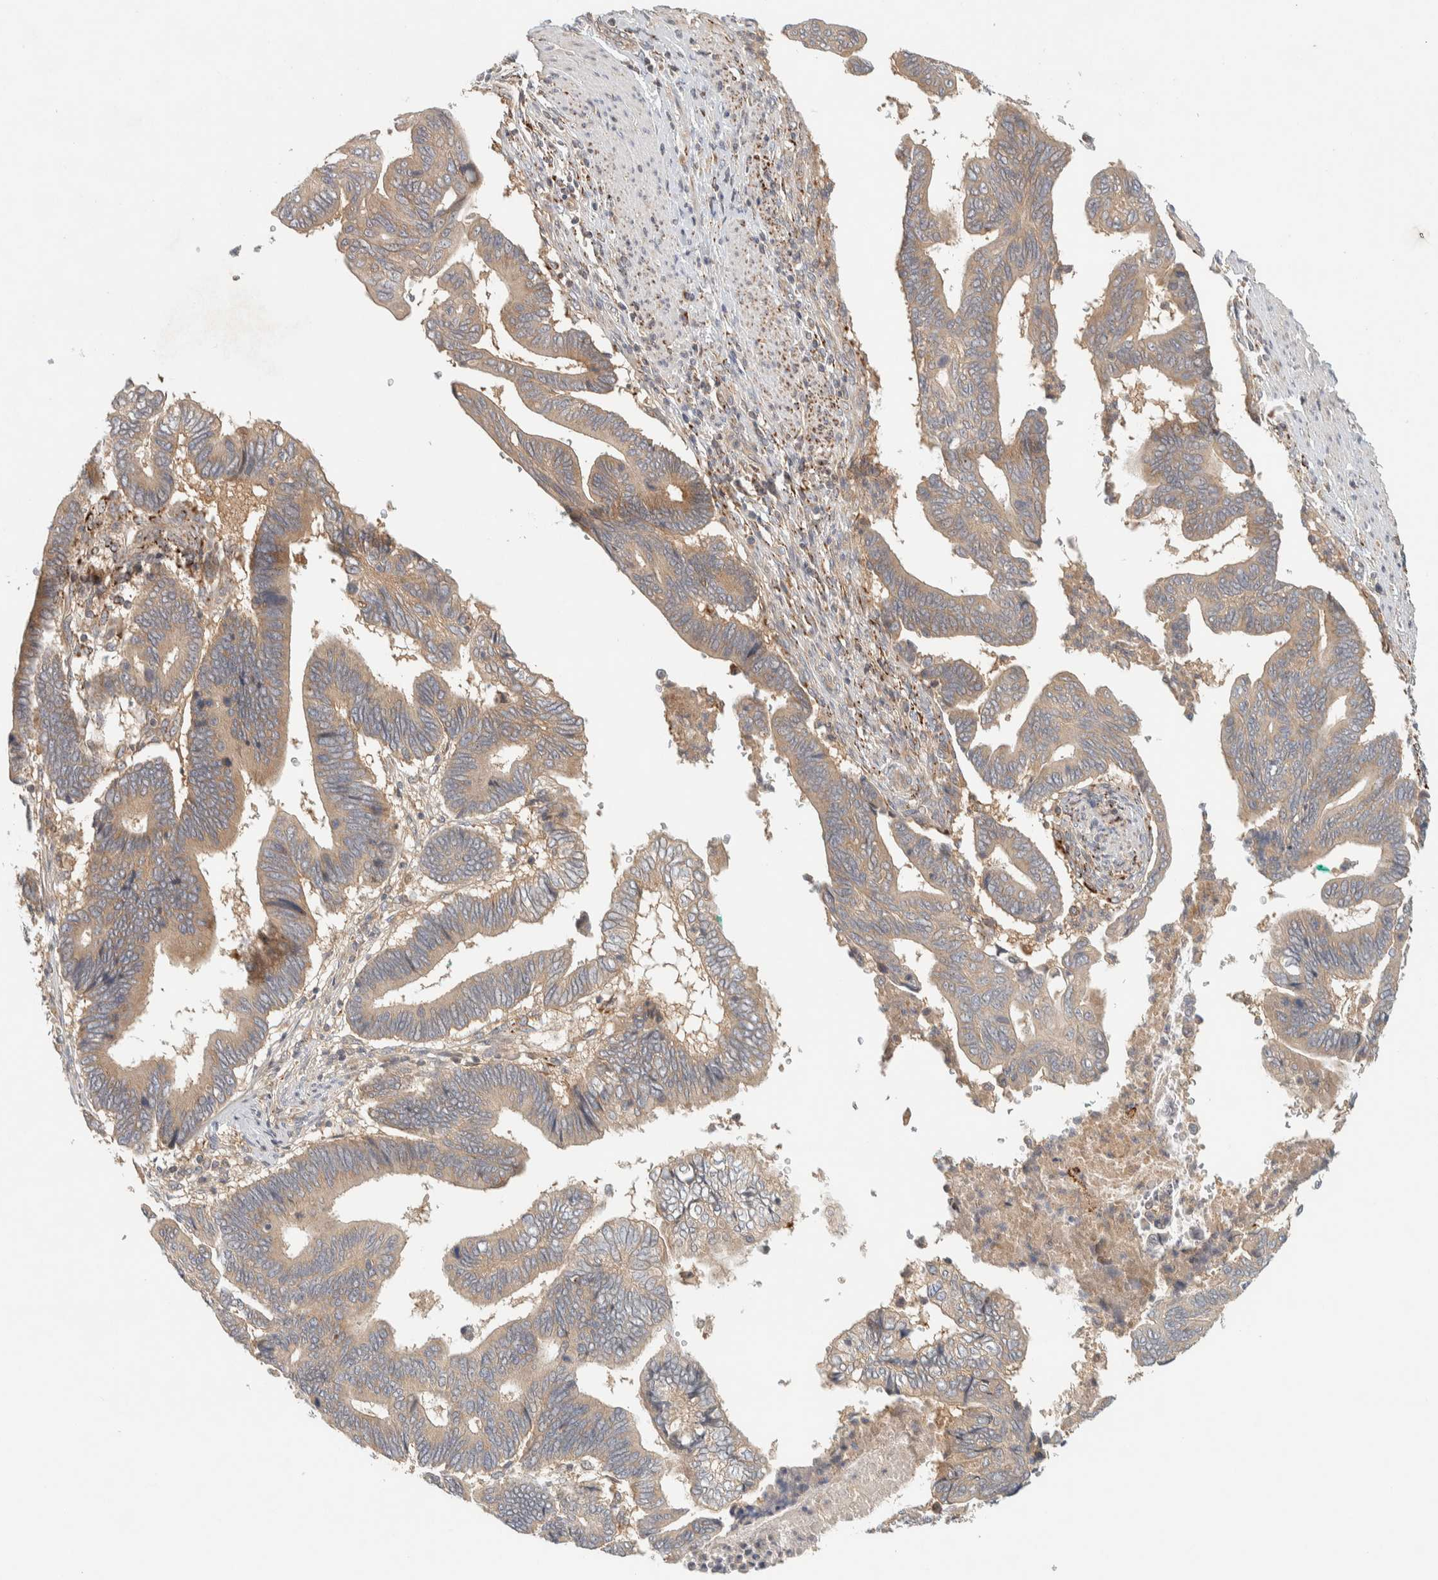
{"staining": {"intensity": "weak", "quantity": ">75%", "location": "cytoplasmic/membranous"}, "tissue": "pancreatic cancer", "cell_type": "Tumor cells", "image_type": "cancer", "snomed": [{"axis": "morphology", "description": "Adenocarcinoma, NOS"}, {"axis": "topography", "description": "Pancreas"}], "caption": "IHC (DAB) staining of human pancreatic cancer (adenocarcinoma) shows weak cytoplasmic/membranous protein expression in approximately >75% of tumor cells. (DAB (3,3'-diaminobenzidine) = brown stain, brightfield microscopy at high magnification).", "gene": "FAM167A", "patient": {"sex": "female", "age": 70}}